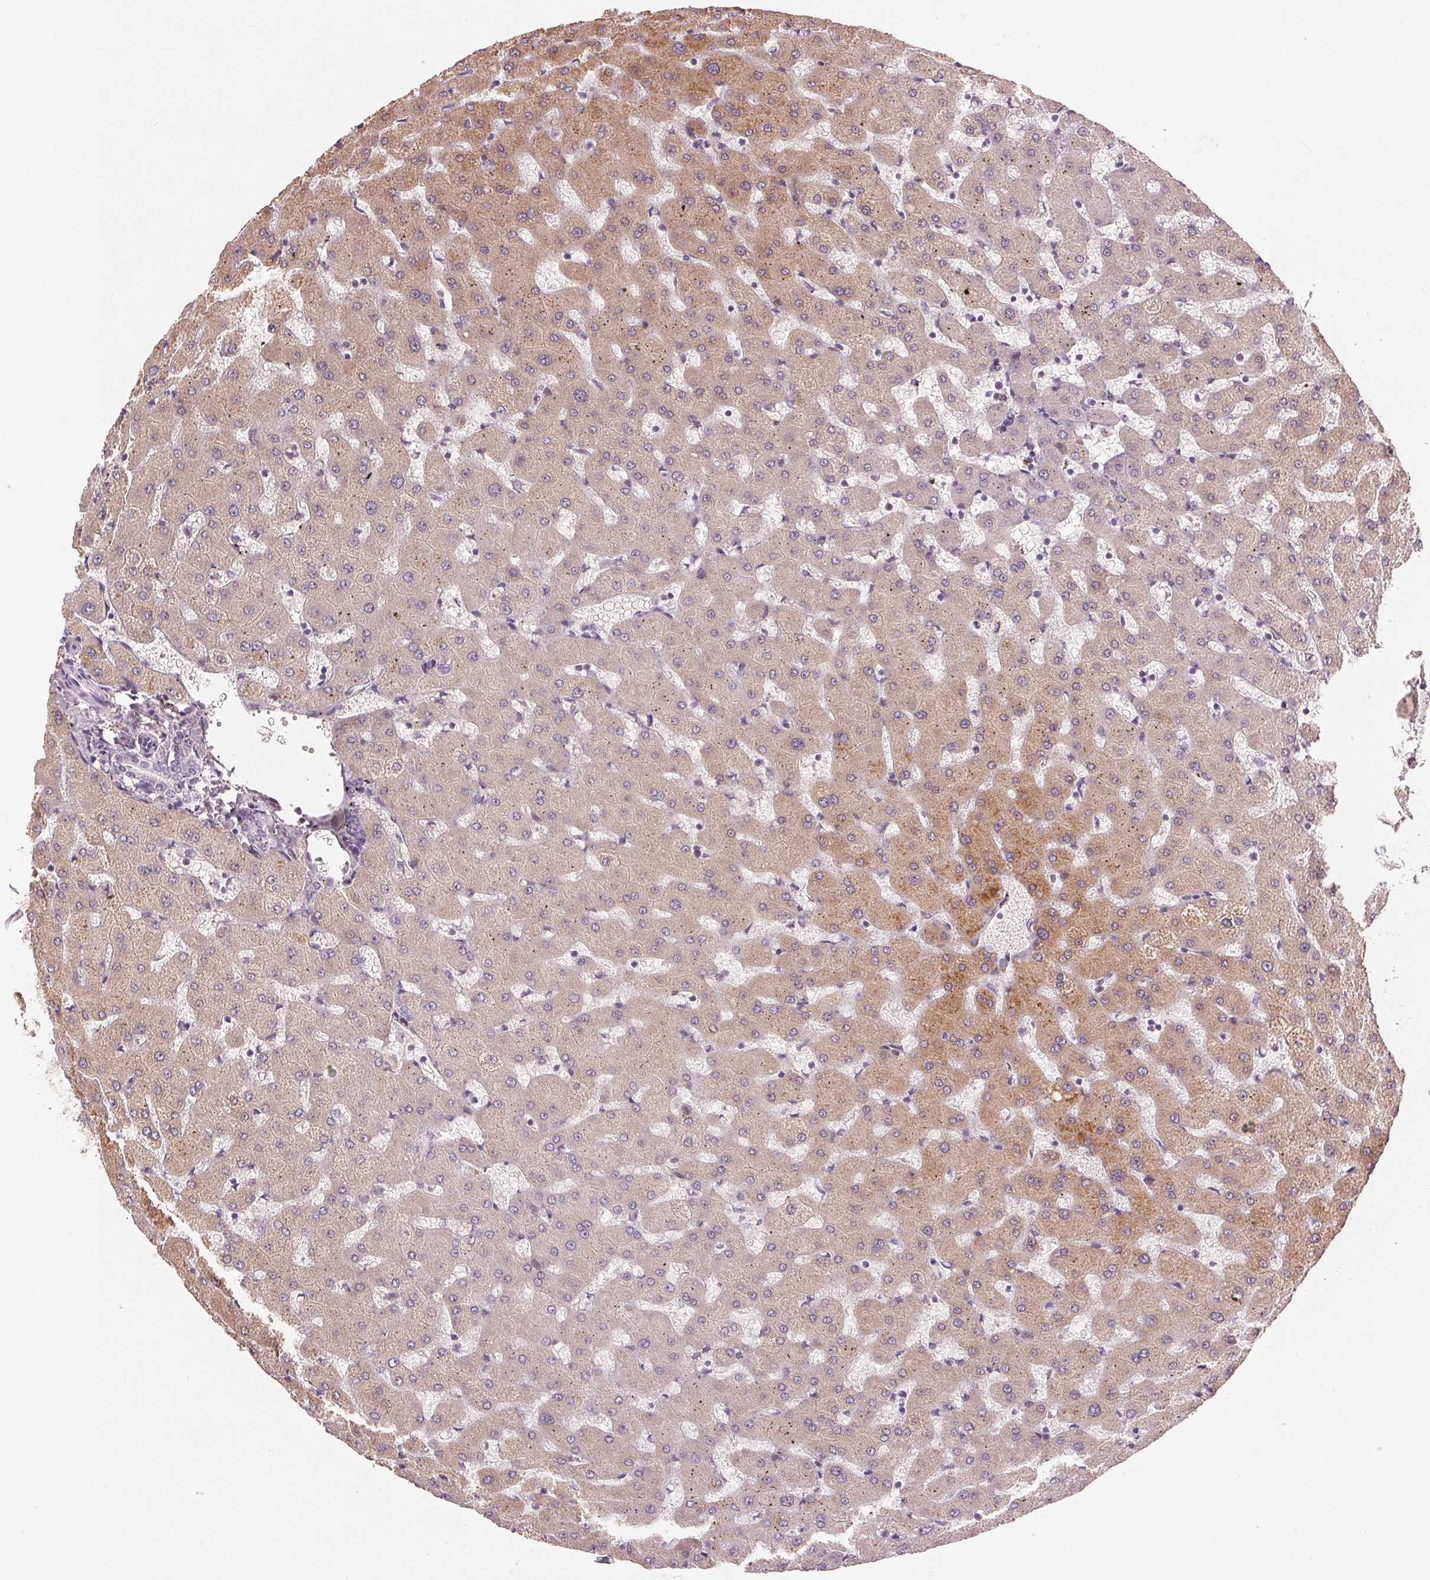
{"staining": {"intensity": "negative", "quantity": "none", "location": "none"}, "tissue": "liver", "cell_type": "Cholangiocytes", "image_type": "normal", "snomed": [{"axis": "morphology", "description": "Normal tissue, NOS"}, {"axis": "topography", "description": "Liver"}], "caption": "An immunohistochemistry (IHC) micrograph of normal liver is shown. There is no staining in cholangiocytes of liver.", "gene": "TUB", "patient": {"sex": "female", "age": 63}}